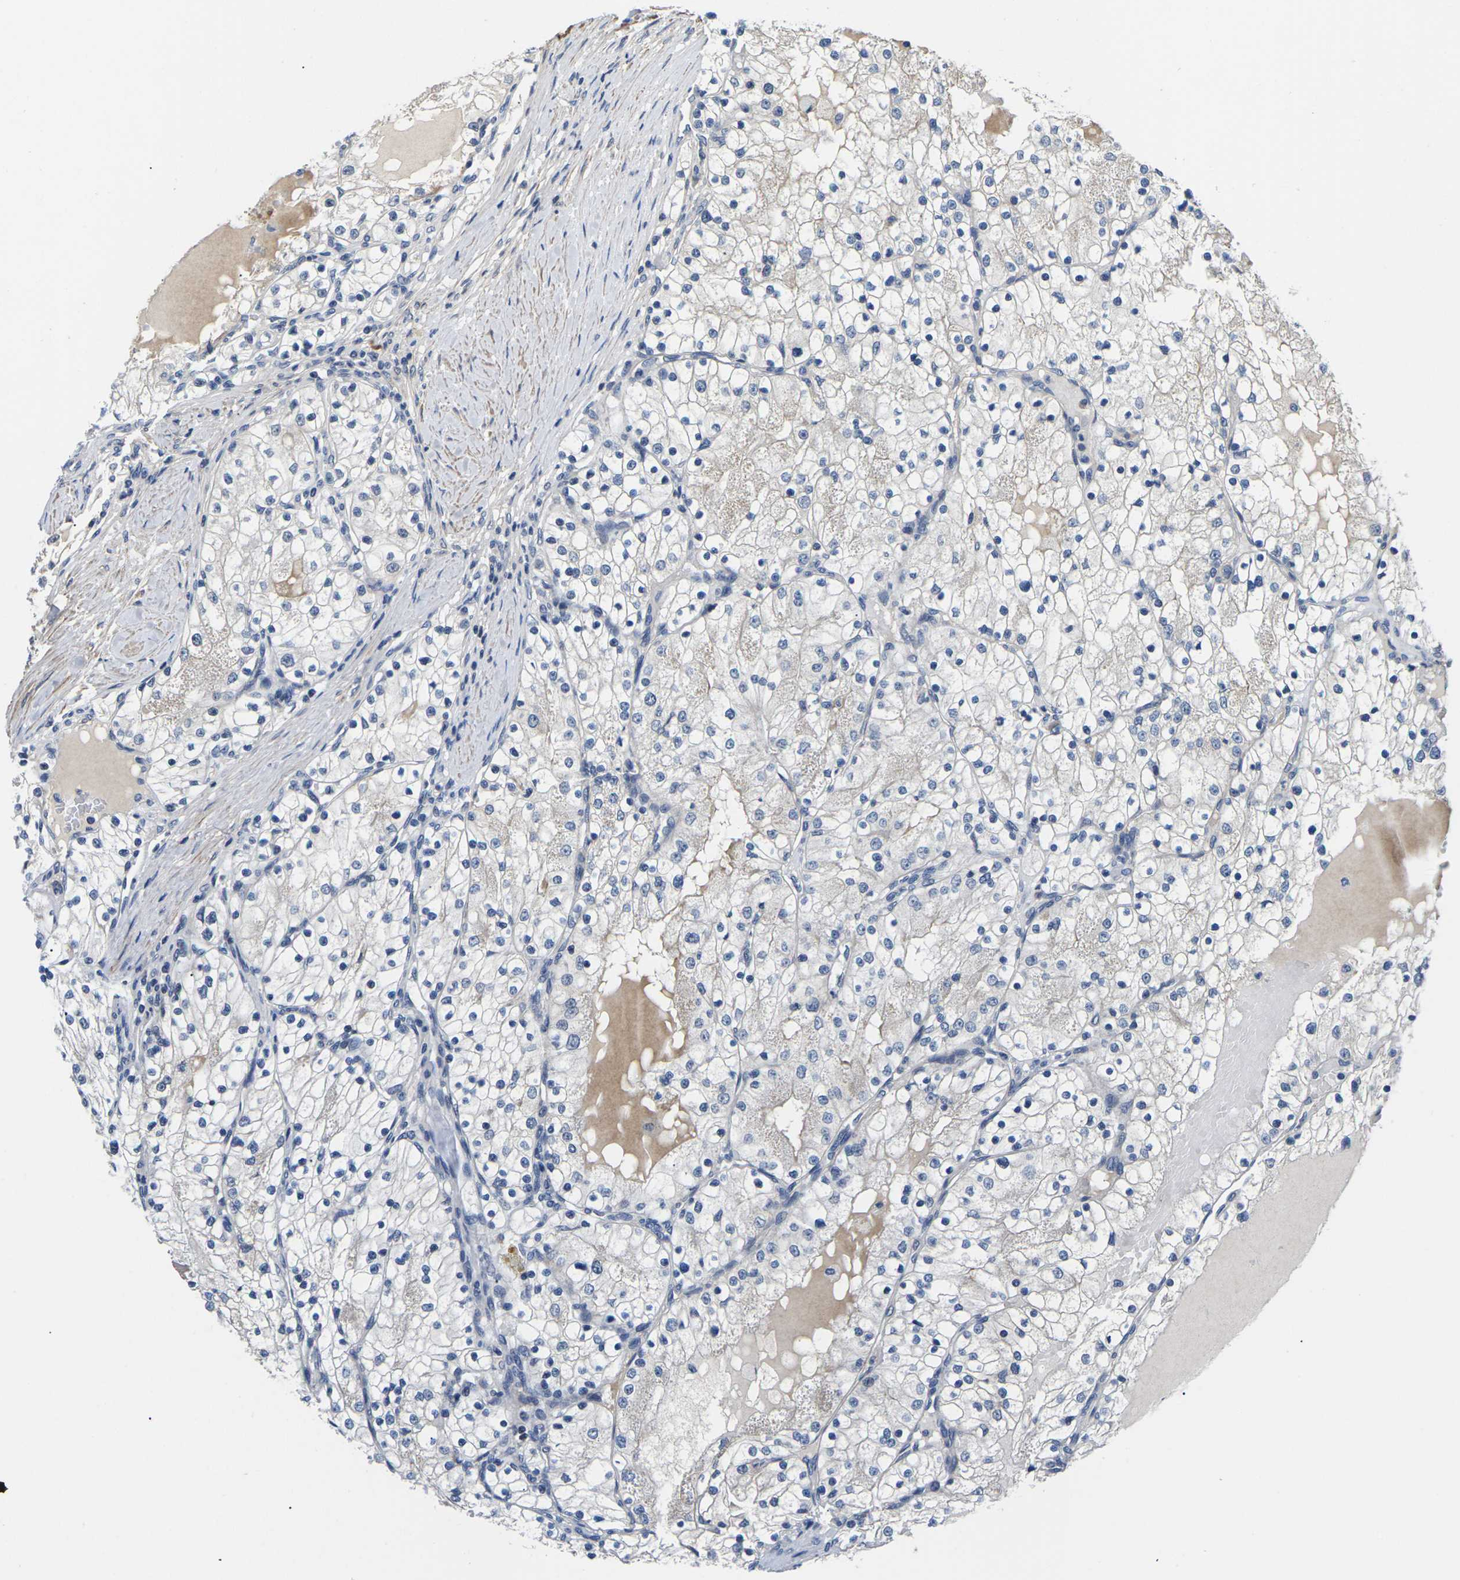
{"staining": {"intensity": "weak", "quantity": "<25%", "location": "cytoplasmic/membranous"}, "tissue": "renal cancer", "cell_type": "Tumor cells", "image_type": "cancer", "snomed": [{"axis": "morphology", "description": "Adenocarcinoma, NOS"}, {"axis": "topography", "description": "Kidney"}], "caption": "An image of adenocarcinoma (renal) stained for a protein reveals no brown staining in tumor cells.", "gene": "ST6GAL2", "patient": {"sex": "male", "age": 68}}